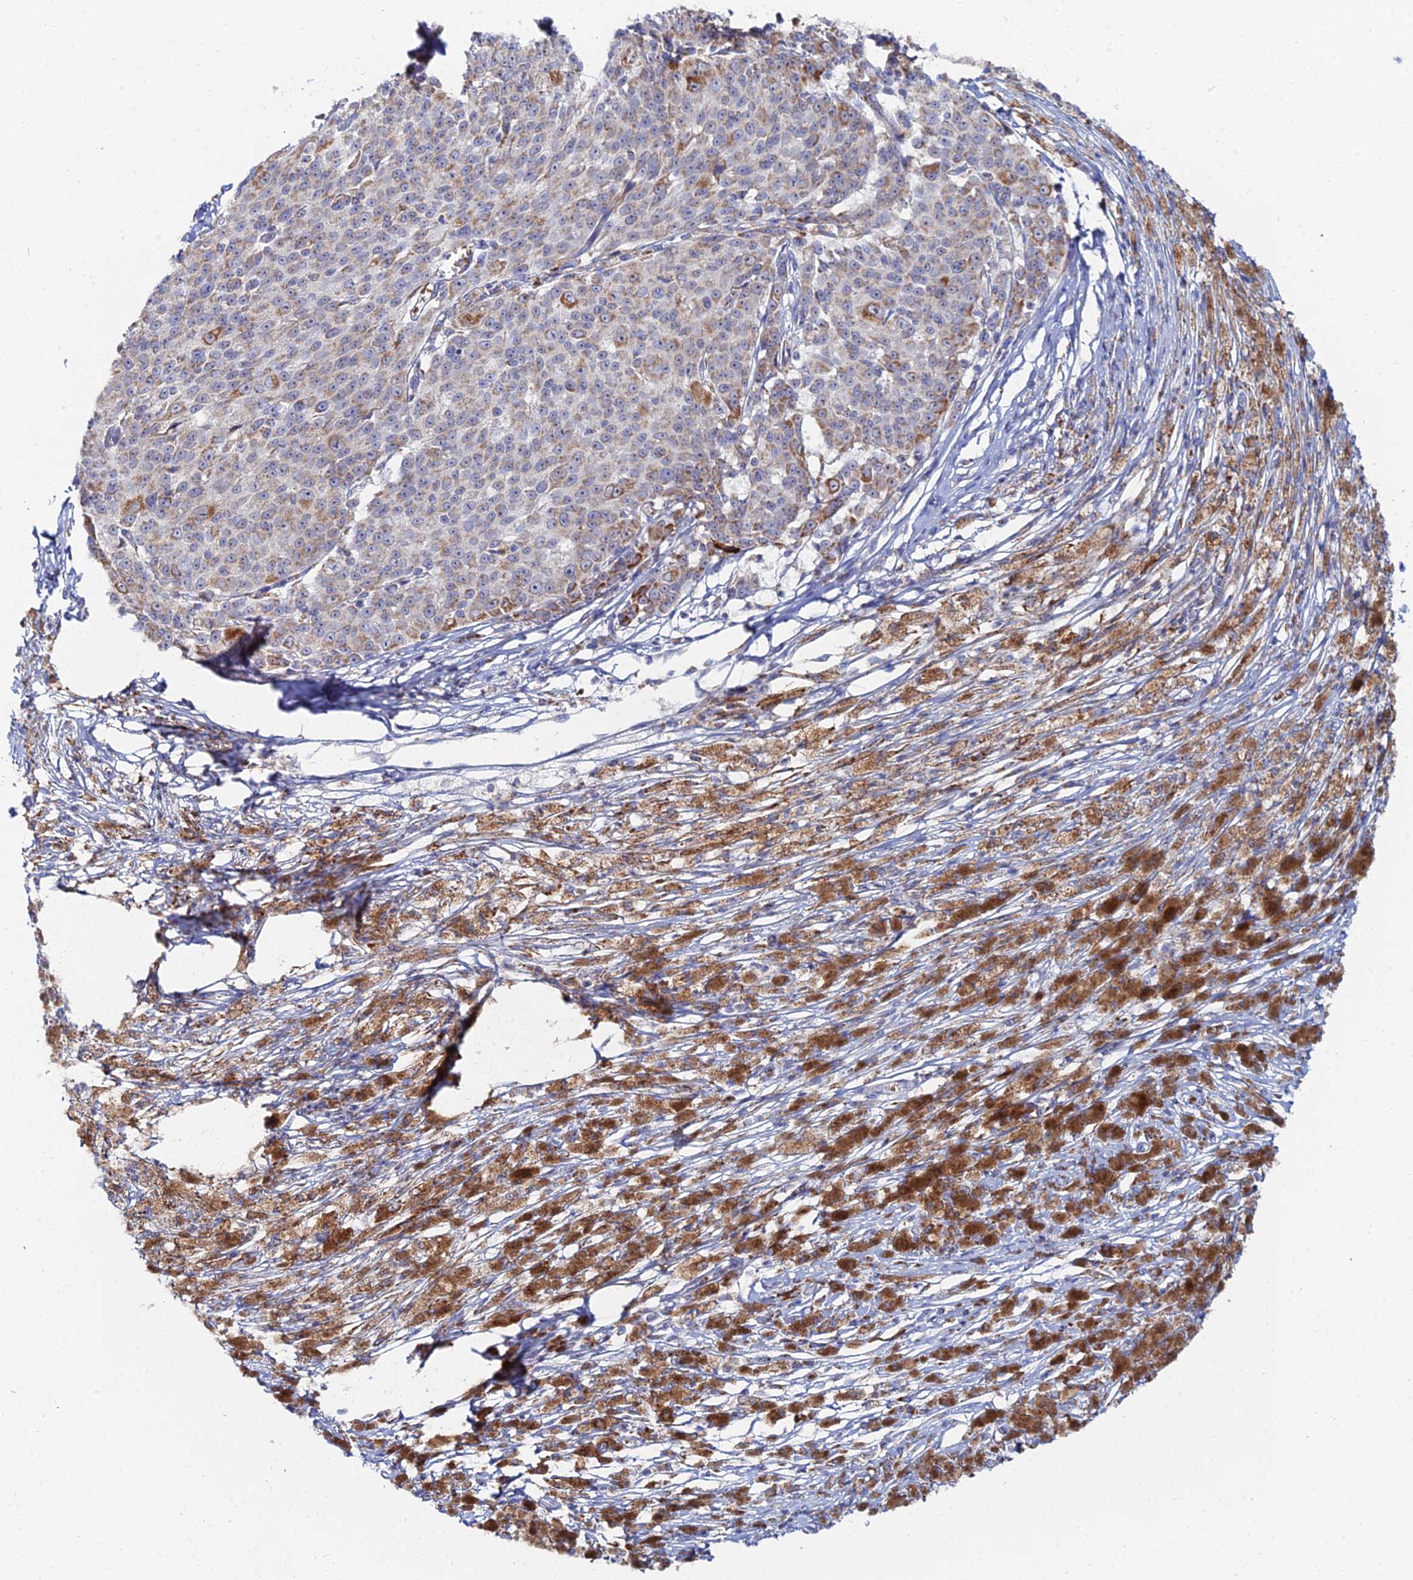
{"staining": {"intensity": "moderate", "quantity": ">75%", "location": "cytoplasmic/membranous"}, "tissue": "melanoma", "cell_type": "Tumor cells", "image_type": "cancer", "snomed": [{"axis": "morphology", "description": "Malignant melanoma, NOS"}, {"axis": "topography", "description": "Skin"}], "caption": "Malignant melanoma stained with a brown dye exhibits moderate cytoplasmic/membranous positive positivity in approximately >75% of tumor cells.", "gene": "MPC1", "patient": {"sex": "female", "age": 52}}